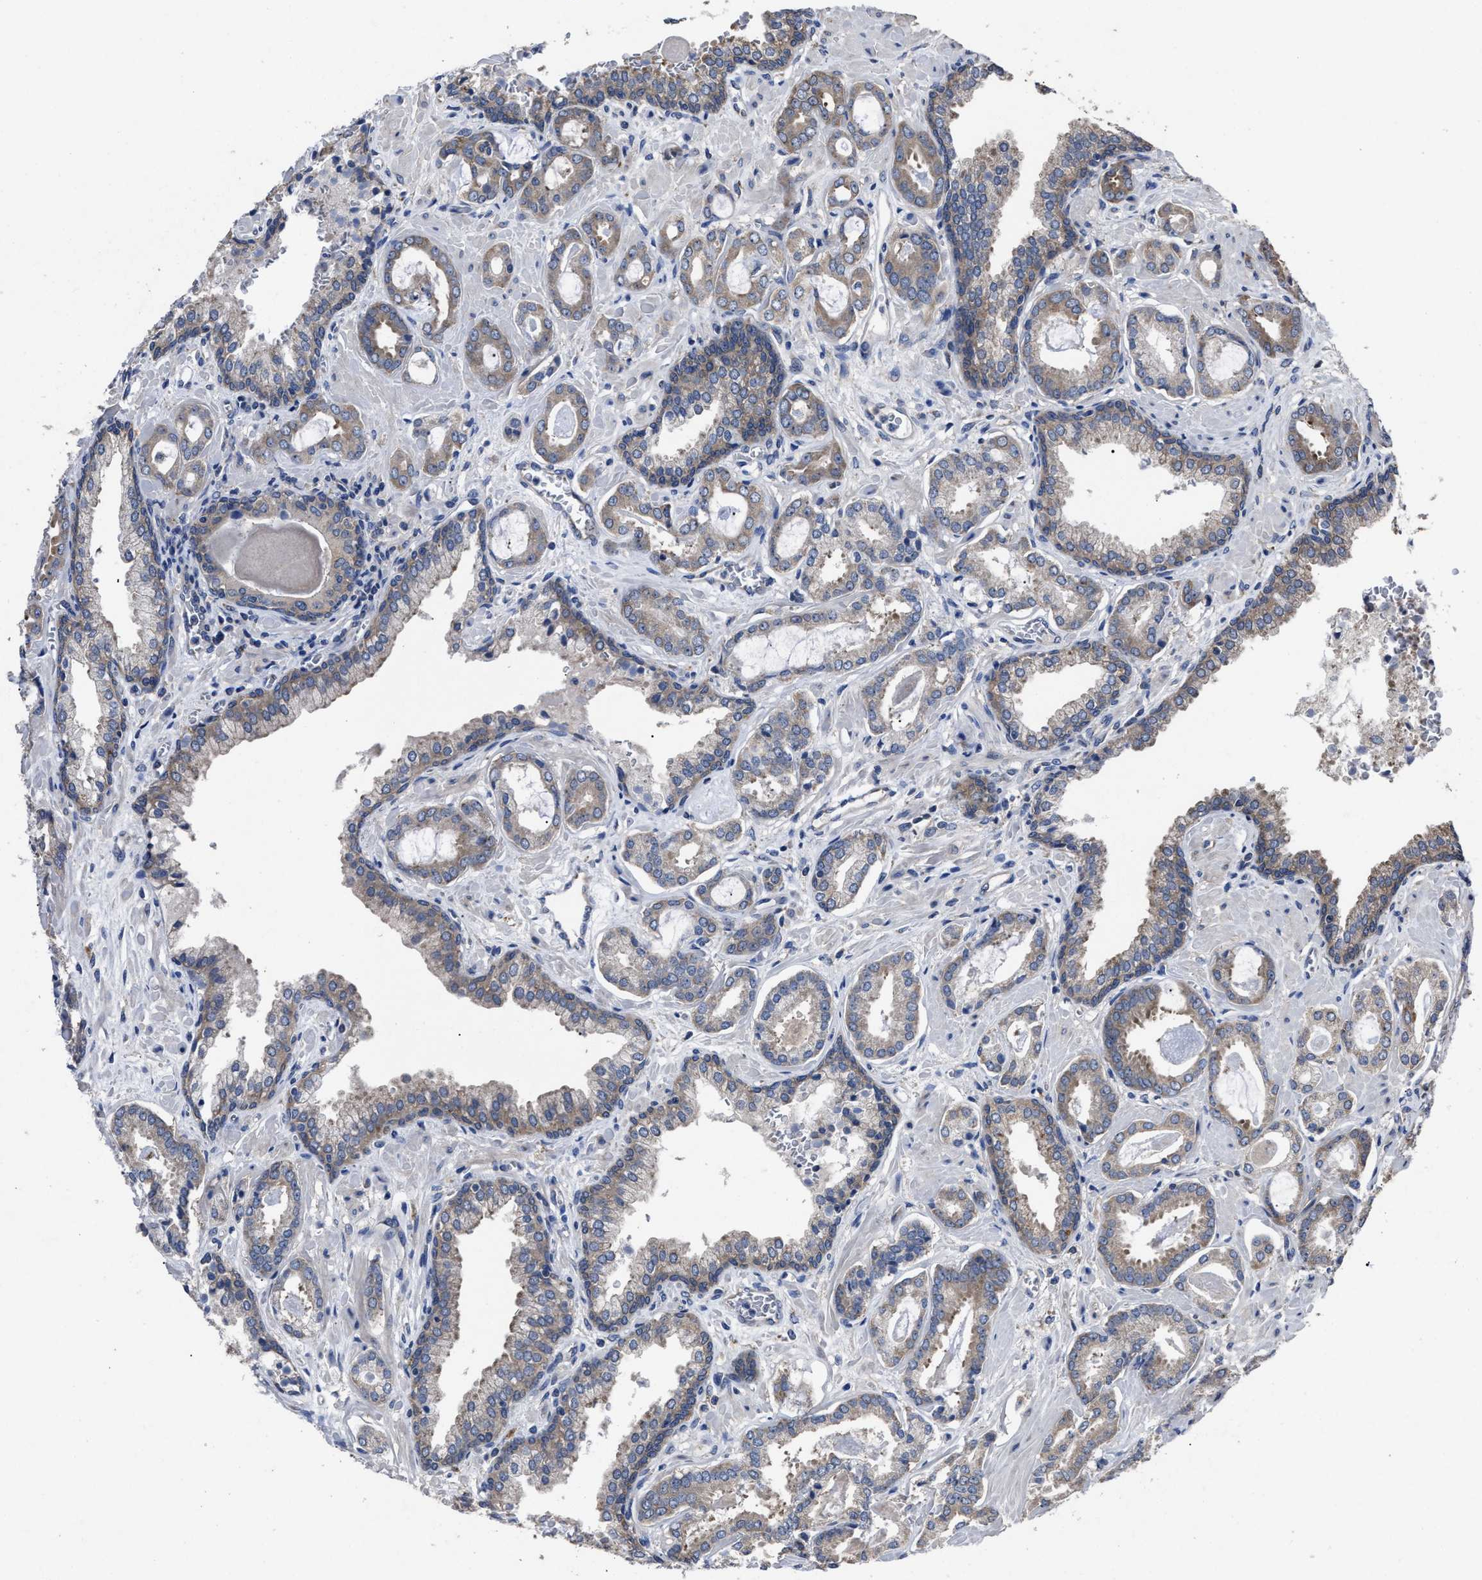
{"staining": {"intensity": "weak", "quantity": "25%-75%", "location": "cytoplasmic/membranous"}, "tissue": "prostate cancer", "cell_type": "Tumor cells", "image_type": "cancer", "snomed": [{"axis": "morphology", "description": "Adenocarcinoma, Low grade"}, {"axis": "topography", "description": "Prostate"}], "caption": "There is low levels of weak cytoplasmic/membranous expression in tumor cells of low-grade adenocarcinoma (prostate), as demonstrated by immunohistochemical staining (brown color).", "gene": "UPF1", "patient": {"sex": "male", "age": 53}}